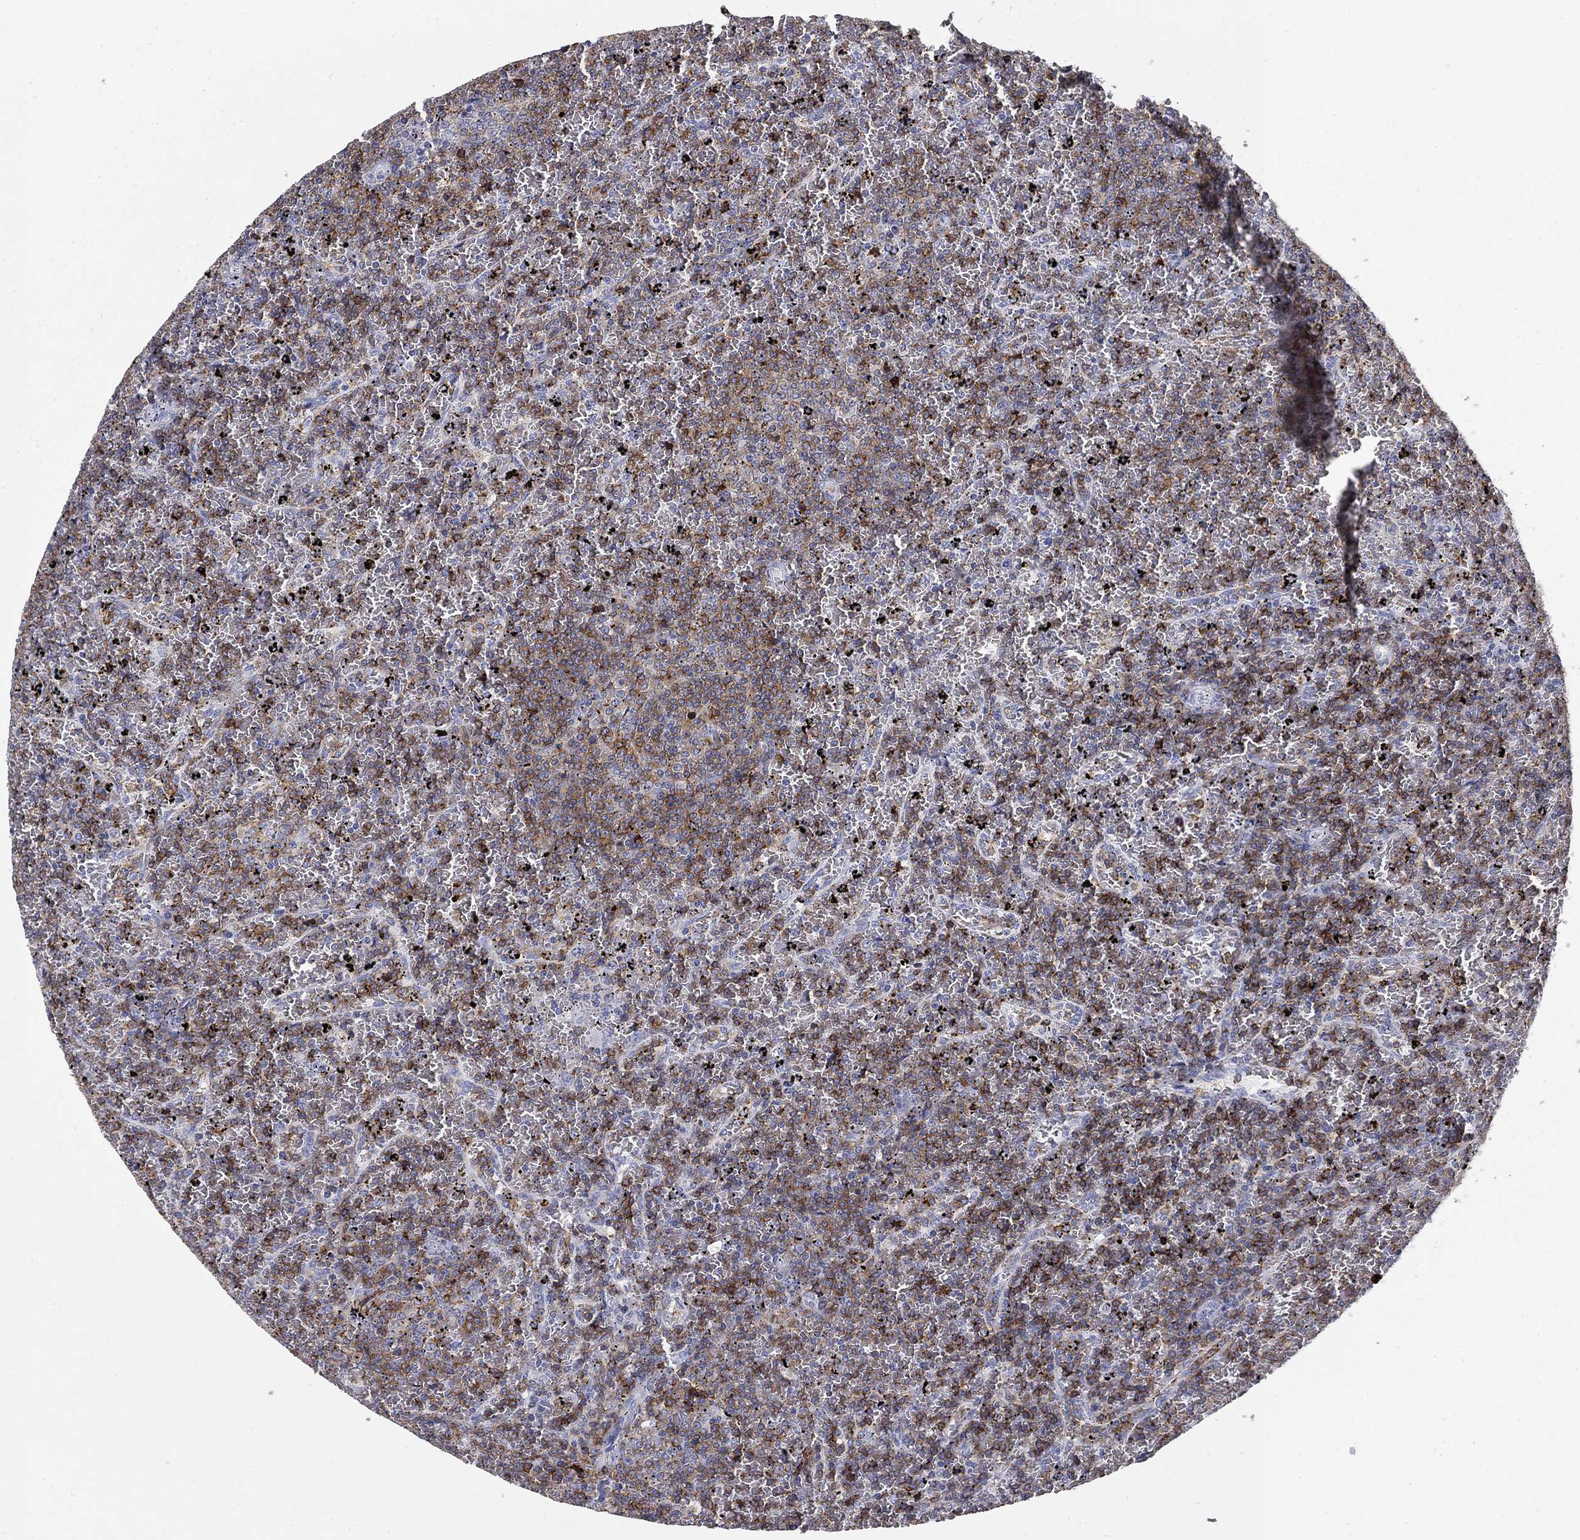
{"staining": {"intensity": "moderate", "quantity": "25%-75%", "location": "cytoplasmic/membranous"}, "tissue": "lymphoma", "cell_type": "Tumor cells", "image_type": "cancer", "snomed": [{"axis": "morphology", "description": "Malignant lymphoma, non-Hodgkin's type, Low grade"}, {"axis": "topography", "description": "Spleen"}], "caption": "This histopathology image demonstrates IHC staining of lymphoma, with medium moderate cytoplasmic/membranous staining in about 25%-75% of tumor cells.", "gene": "CD79B", "patient": {"sex": "female", "age": 77}}